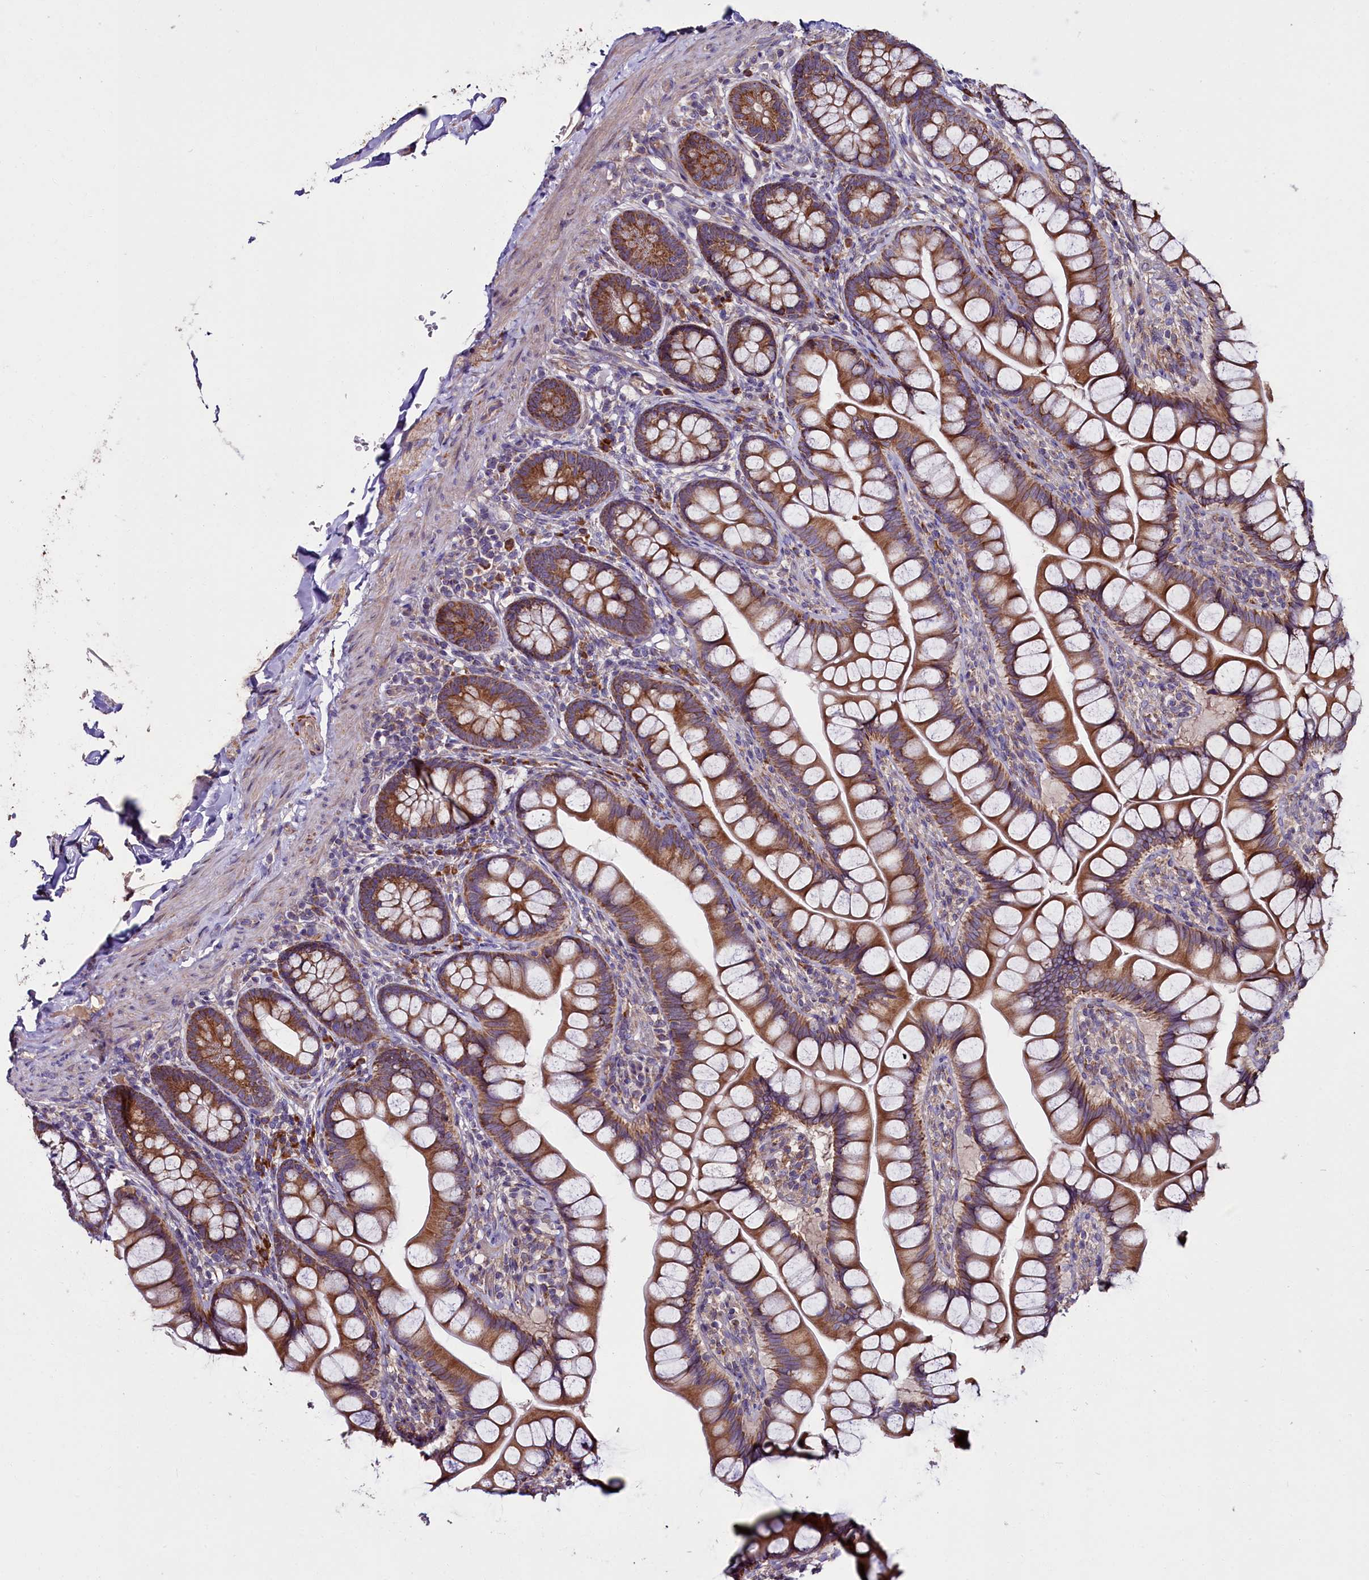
{"staining": {"intensity": "strong", "quantity": ">75%", "location": "cytoplasmic/membranous"}, "tissue": "small intestine", "cell_type": "Glandular cells", "image_type": "normal", "snomed": [{"axis": "morphology", "description": "Normal tissue, NOS"}, {"axis": "topography", "description": "Small intestine"}], "caption": "Immunohistochemical staining of unremarkable small intestine shows high levels of strong cytoplasmic/membranous positivity in approximately >75% of glandular cells.", "gene": "ZSWIM1", "patient": {"sex": "male", "age": 70}}